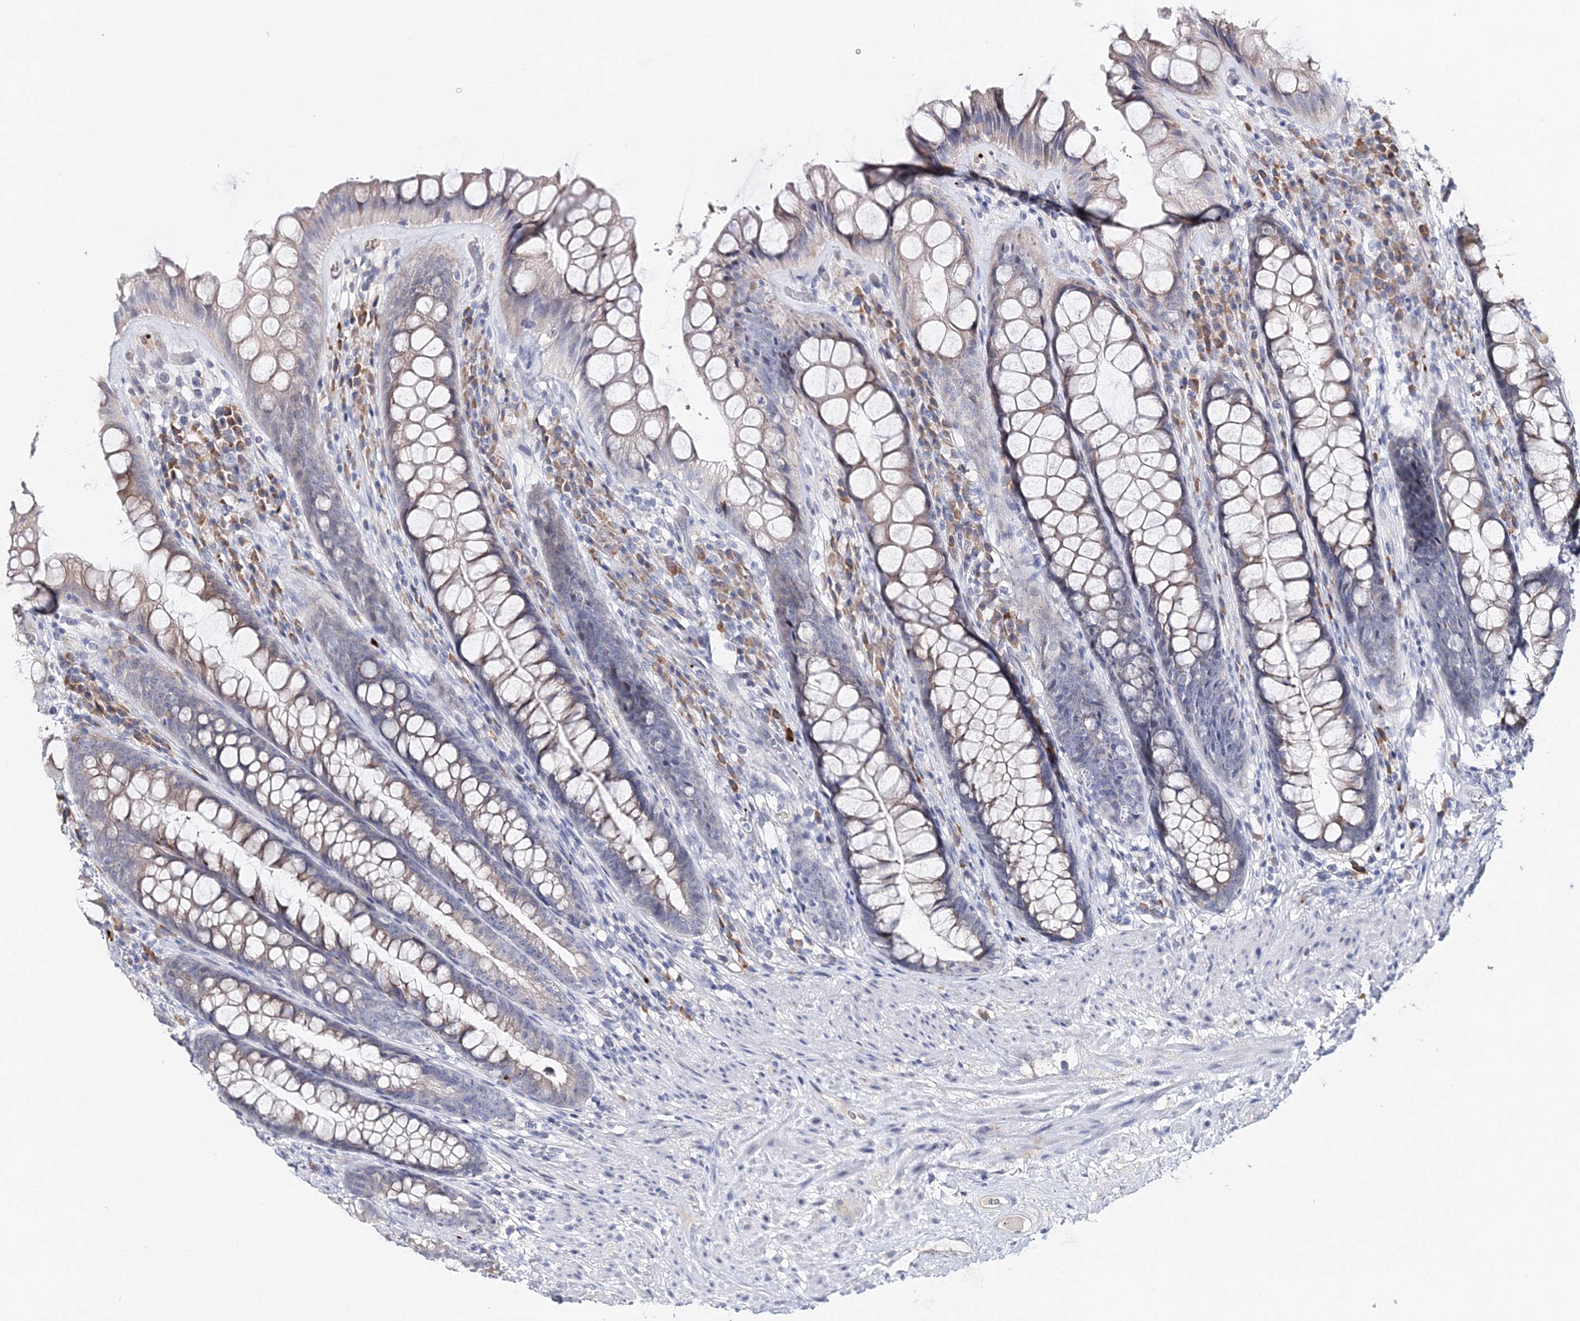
{"staining": {"intensity": "weak", "quantity": "<25%", "location": "cytoplasmic/membranous"}, "tissue": "rectum", "cell_type": "Glandular cells", "image_type": "normal", "snomed": [{"axis": "morphology", "description": "Normal tissue, NOS"}, {"axis": "topography", "description": "Rectum"}], "caption": "Immunohistochemistry micrograph of benign rectum: human rectum stained with DAB shows no significant protein positivity in glandular cells.", "gene": "MYOZ2", "patient": {"sex": "male", "age": 74}}